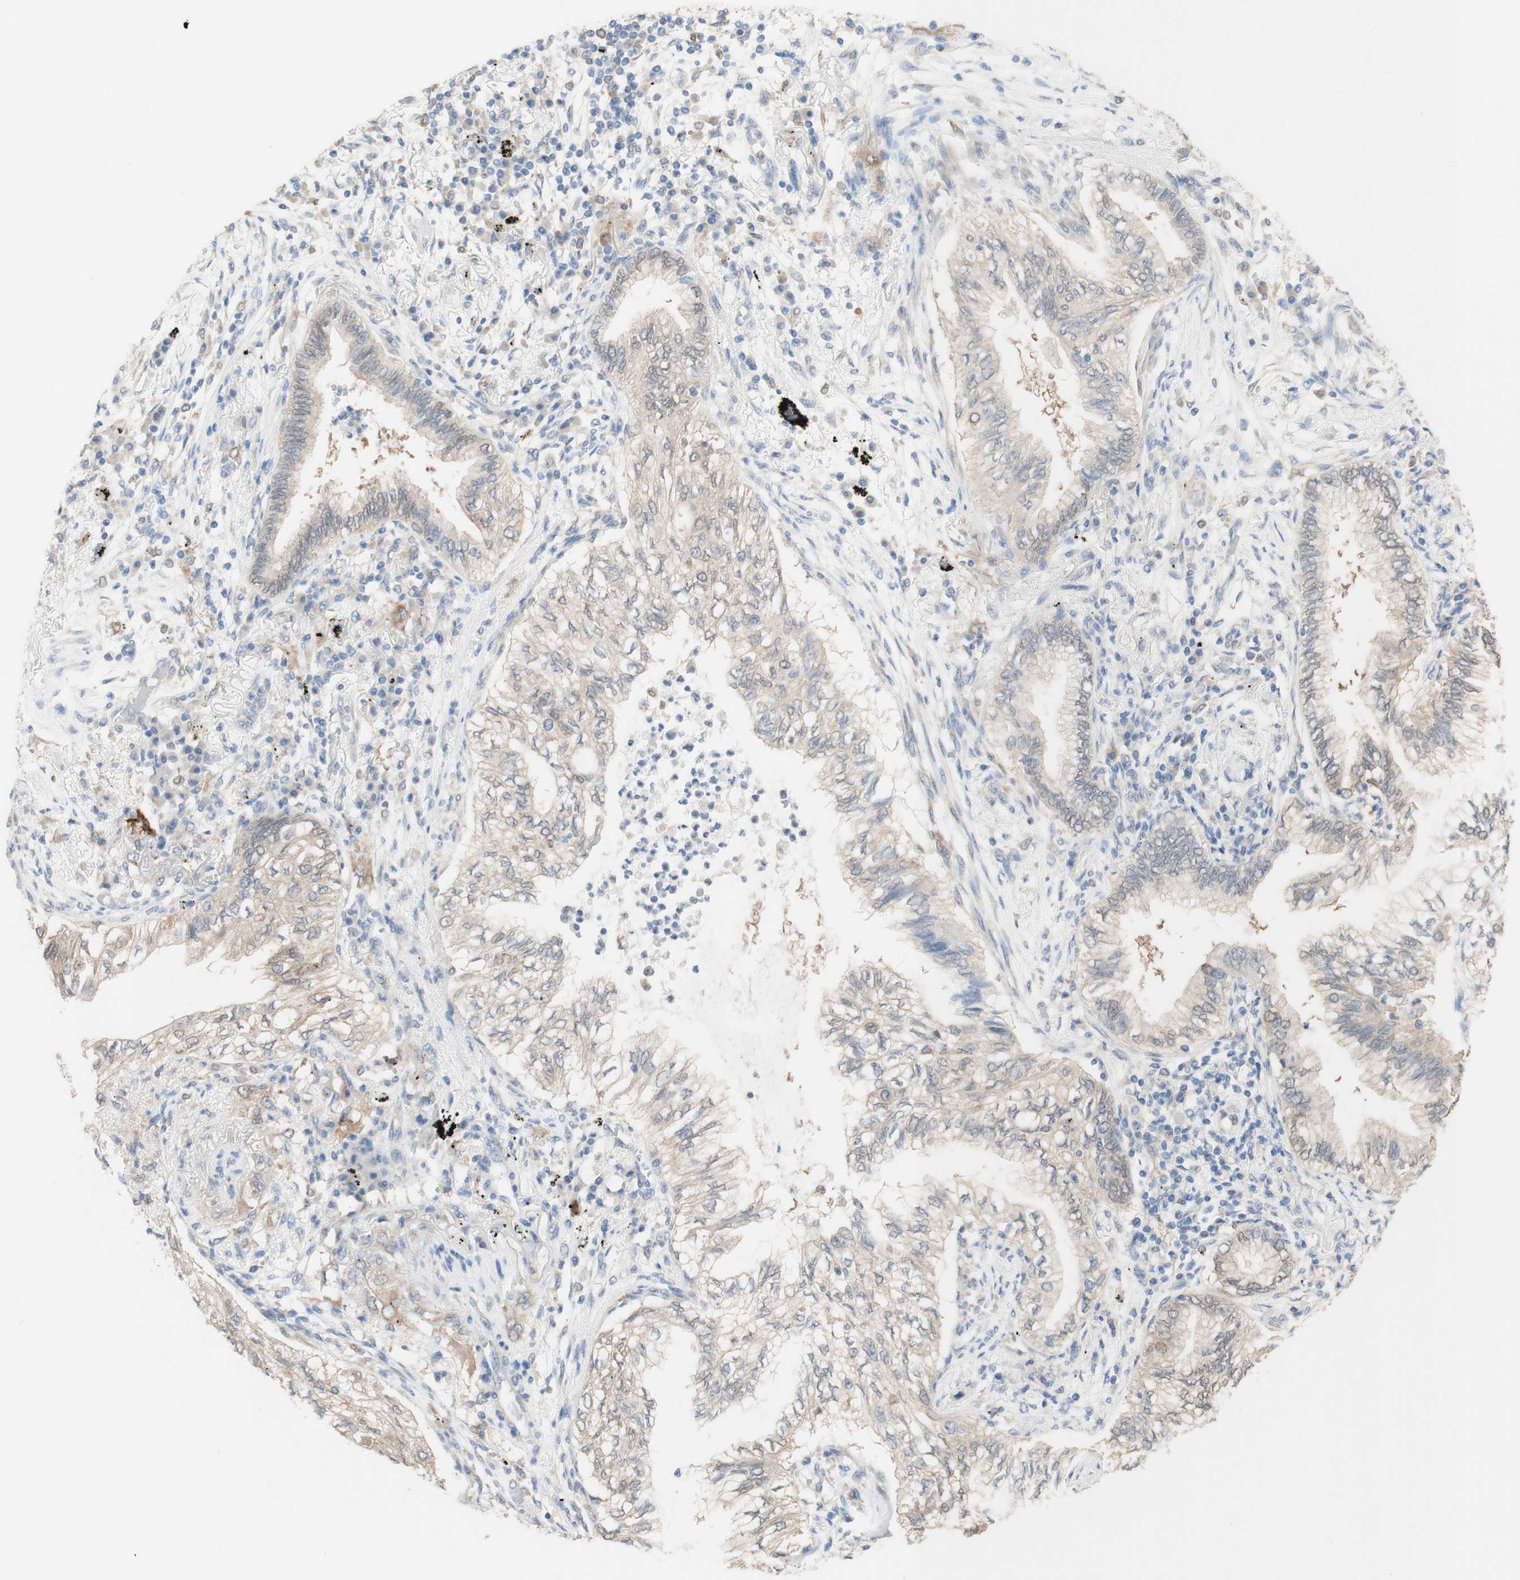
{"staining": {"intensity": "weak", "quantity": "25%-75%", "location": "cytoplasmic/membranous"}, "tissue": "lung cancer", "cell_type": "Tumor cells", "image_type": "cancer", "snomed": [{"axis": "morphology", "description": "Normal tissue, NOS"}, {"axis": "morphology", "description": "Adenocarcinoma, NOS"}, {"axis": "topography", "description": "Bronchus"}, {"axis": "topography", "description": "Lung"}], "caption": "Protein expression by IHC displays weak cytoplasmic/membranous expression in approximately 25%-75% of tumor cells in lung adenocarcinoma.", "gene": "COMT", "patient": {"sex": "female", "age": 70}}